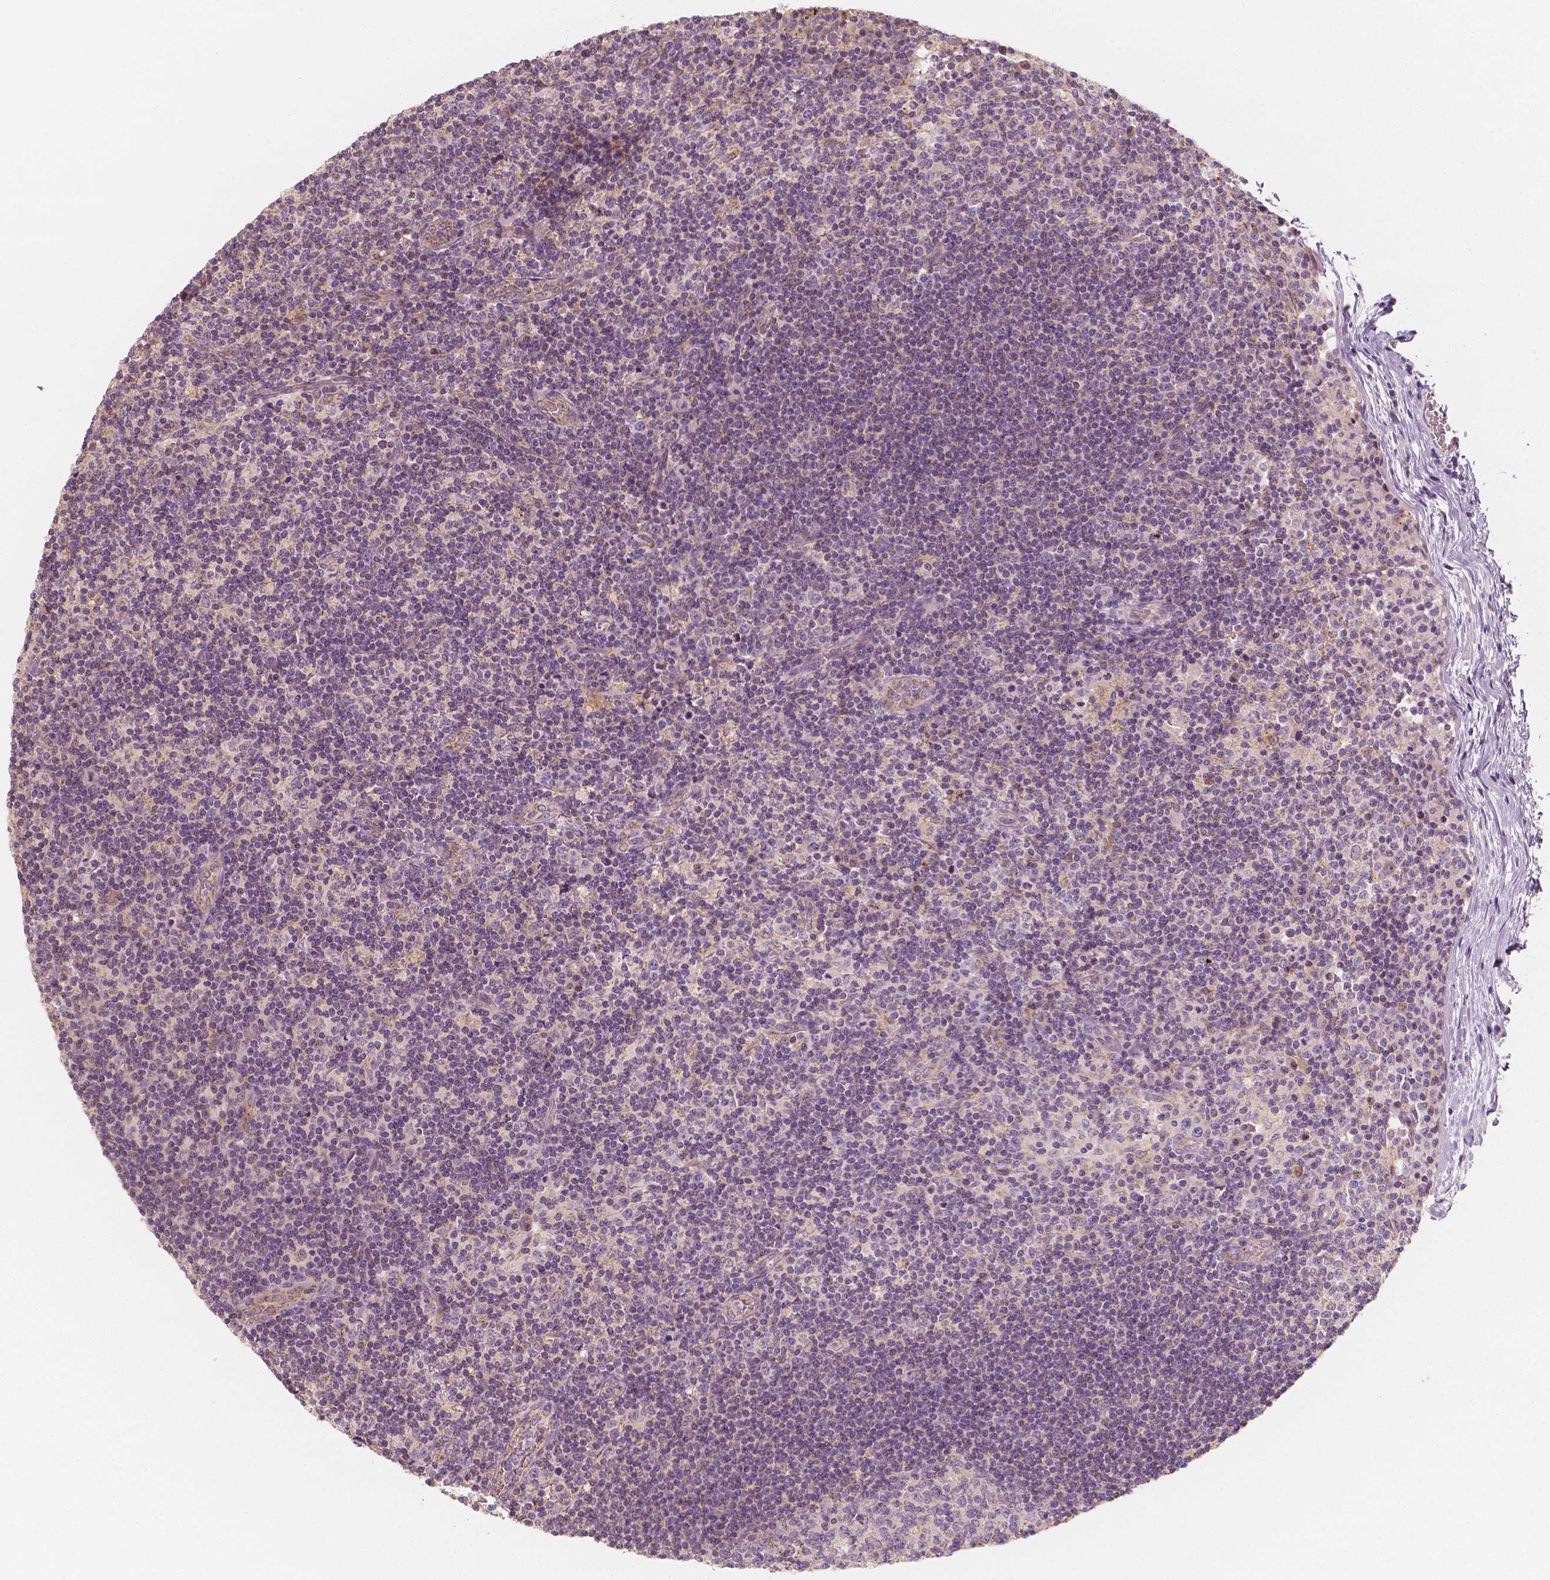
{"staining": {"intensity": "negative", "quantity": "none", "location": "none"}, "tissue": "lymph node", "cell_type": "Germinal center cells", "image_type": "normal", "snomed": [{"axis": "morphology", "description": "Normal tissue, NOS"}, {"axis": "topography", "description": "Lymph node"}], "caption": "An immunohistochemistry histopathology image of unremarkable lymph node is shown. There is no staining in germinal center cells of lymph node.", "gene": "SHPK", "patient": {"sex": "female", "age": 72}}